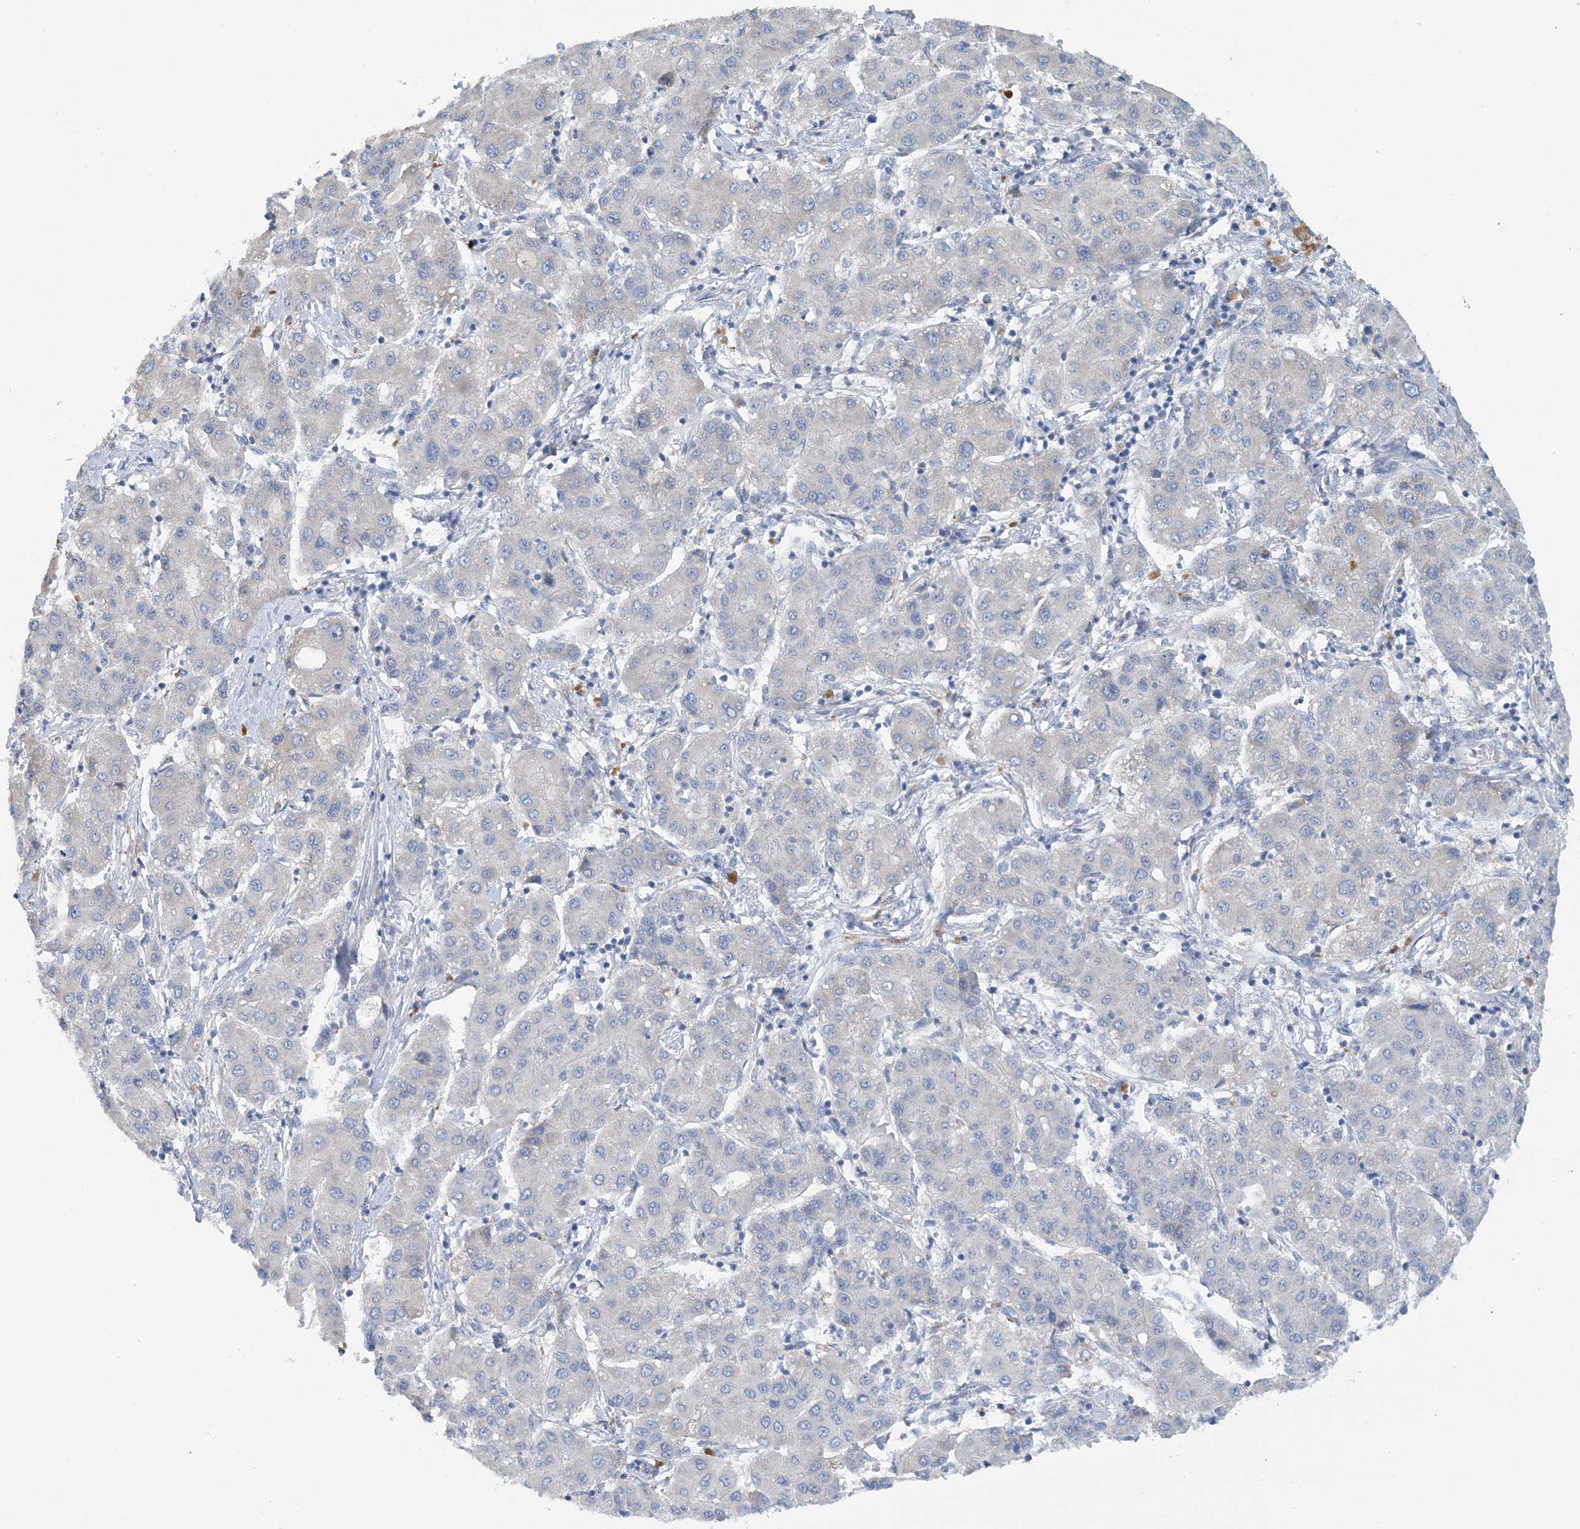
{"staining": {"intensity": "negative", "quantity": "none", "location": "none"}, "tissue": "liver cancer", "cell_type": "Tumor cells", "image_type": "cancer", "snomed": [{"axis": "morphology", "description": "Carcinoma, Hepatocellular, NOS"}, {"axis": "topography", "description": "Liver"}], "caption": "Human liver hepatocellular carcinoma stained for a protein using immunohistochemistry (IHC) exhibits no staining in tumor cells.", "gene": "ZCCHC18", "patient": {"sex": "male", "age": 65}}